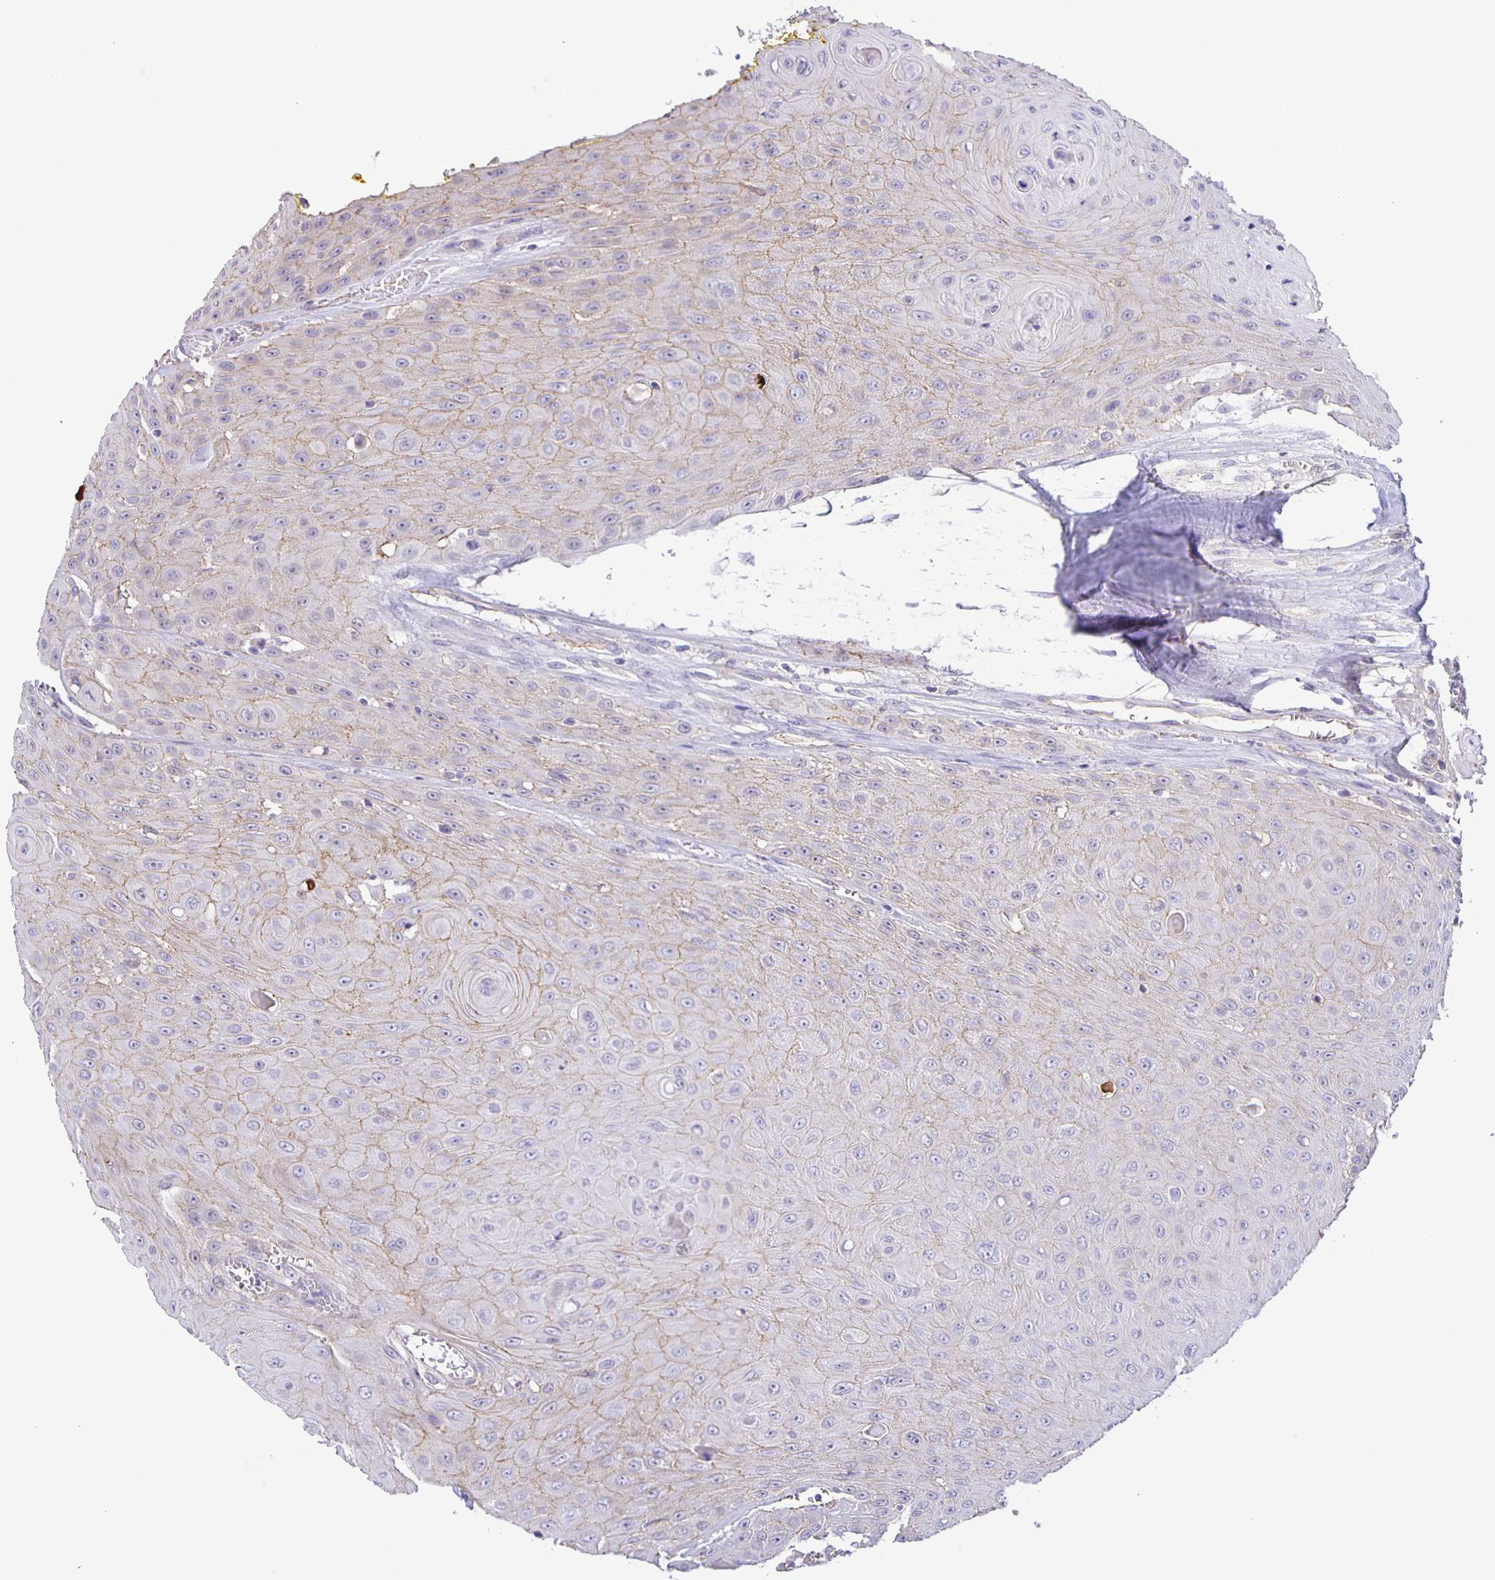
{"staining": {"intensity": "weak", "quantity": "25%-75%", "location": "cytoplasmic/membranous"}, "tissue": "head and neck cancer", "cell_type": "Tumor cells", "image_type": "cancer", "snomed": [{"axis": "morphology", "description": "Squamous cell carcinoma, NOS"}, {"axis": "topography", "description": "Oral tissue"}, {"axis": "topography", "description": "Head-Neck"}], "caption": "A high-resolution photomicrograph shows immunohistochemistry staining of head and neck squamous cell carcinoma, which demonstrates weak cytoplasmic/membranous staining in approximately 25%-75% of tumor cells. (DAB IHC, brown staining for protein, blue staining for nuclei).", "gene": "JMJD4", "patient": {"sex": "male", "age": 81}}